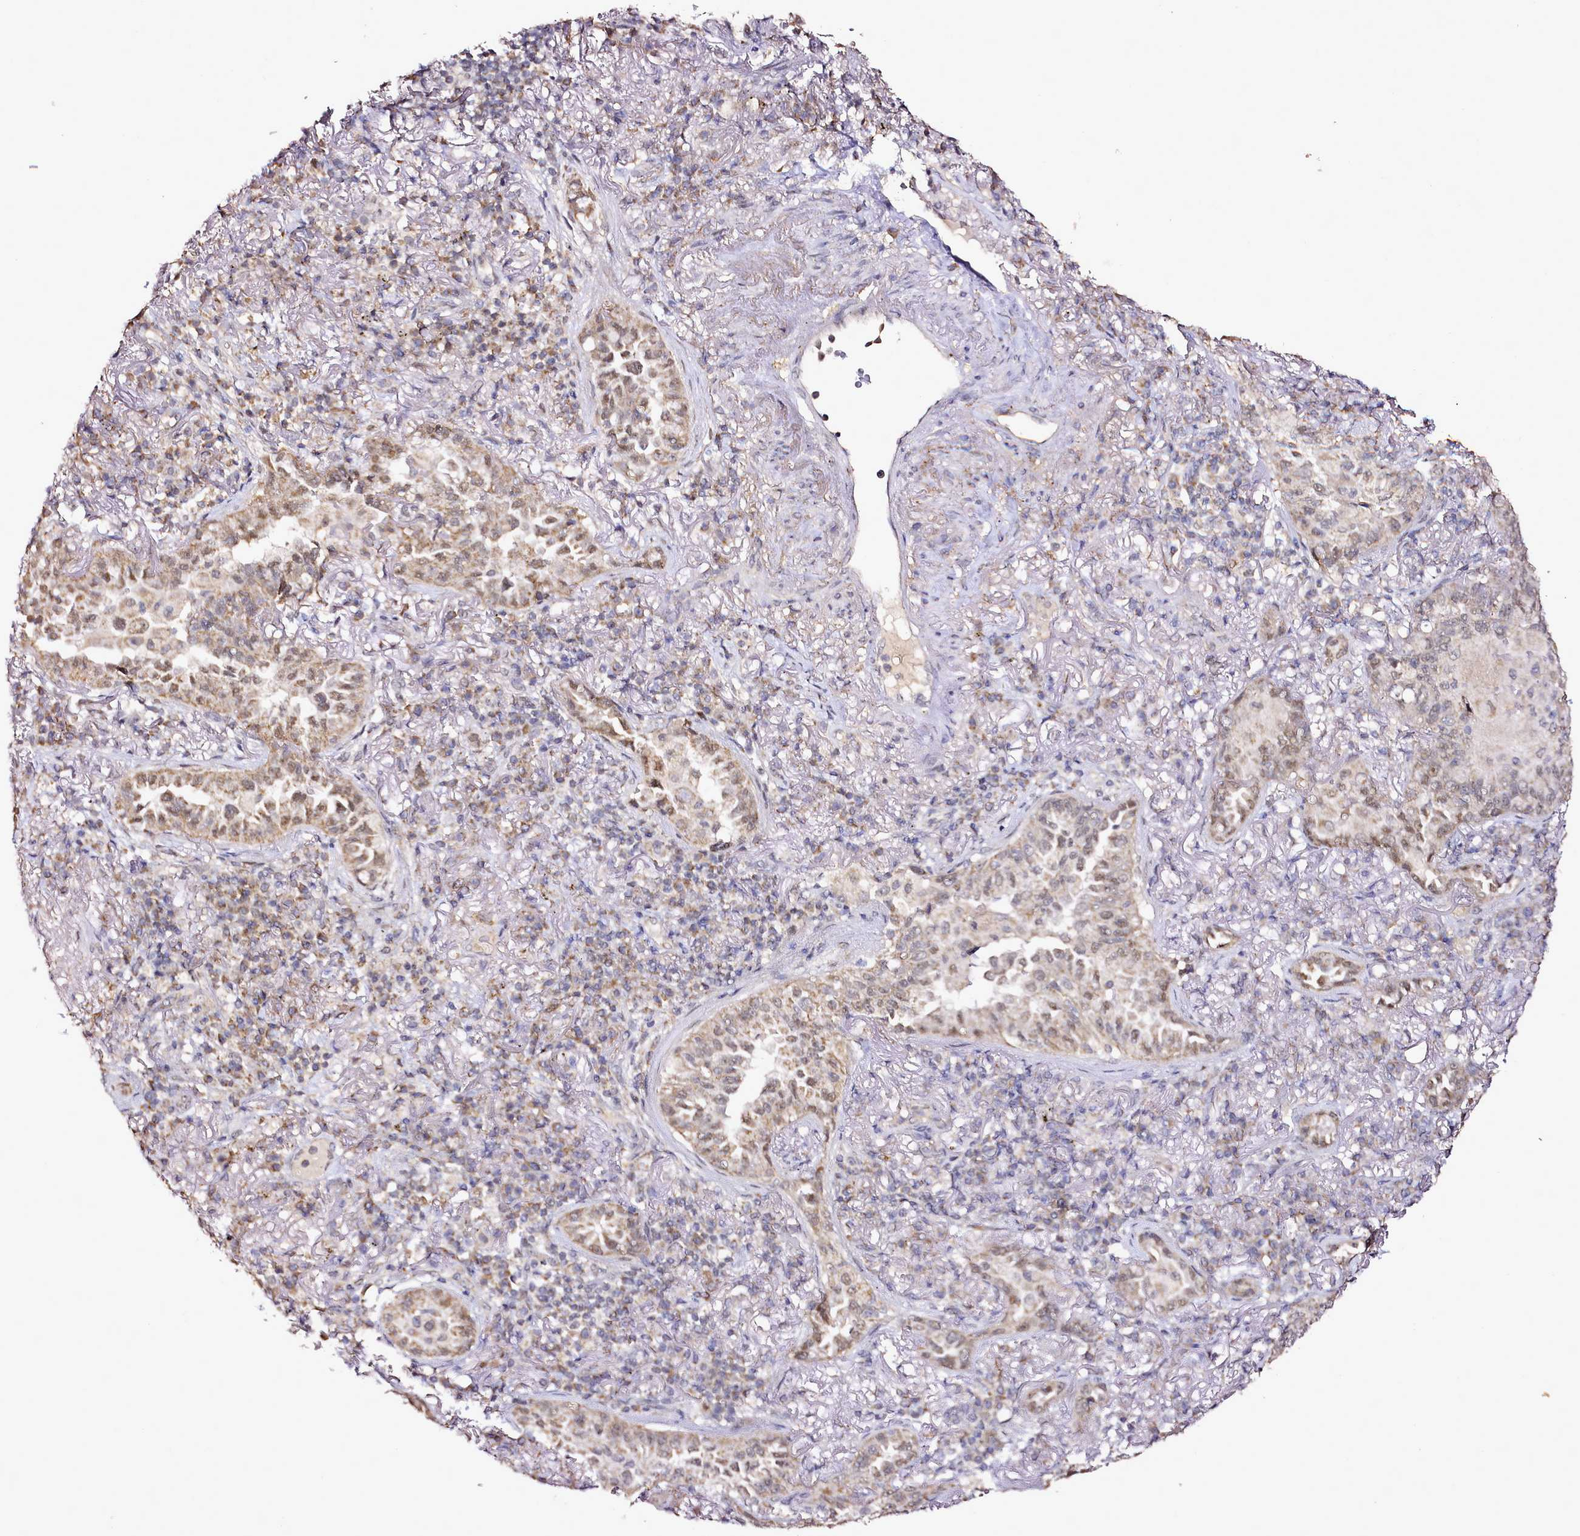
{"staining": {"intensity": "moderate", "quantity": "<25%", "location": "cytoplasmic/membranous,nuclear"}, "tissue": "lung cancer", "cell_type": "Tumor cells", "image_type": "cancer", "snomed": [{"axis": "morphology", "description": "Adenocarcinoma, NOS"}, {"axis": "topography", "description": "Lung"}], "caption": "Protein expression analysis of human lung cancer reveals moderate cytoplasmic/membranous and nuclear staining in approximately <25% of tumor cells. (IHC, brightfield microscopy, high magnification).", "gene": "EDIL3", "patient": {"sex": "female", "age": 69}}